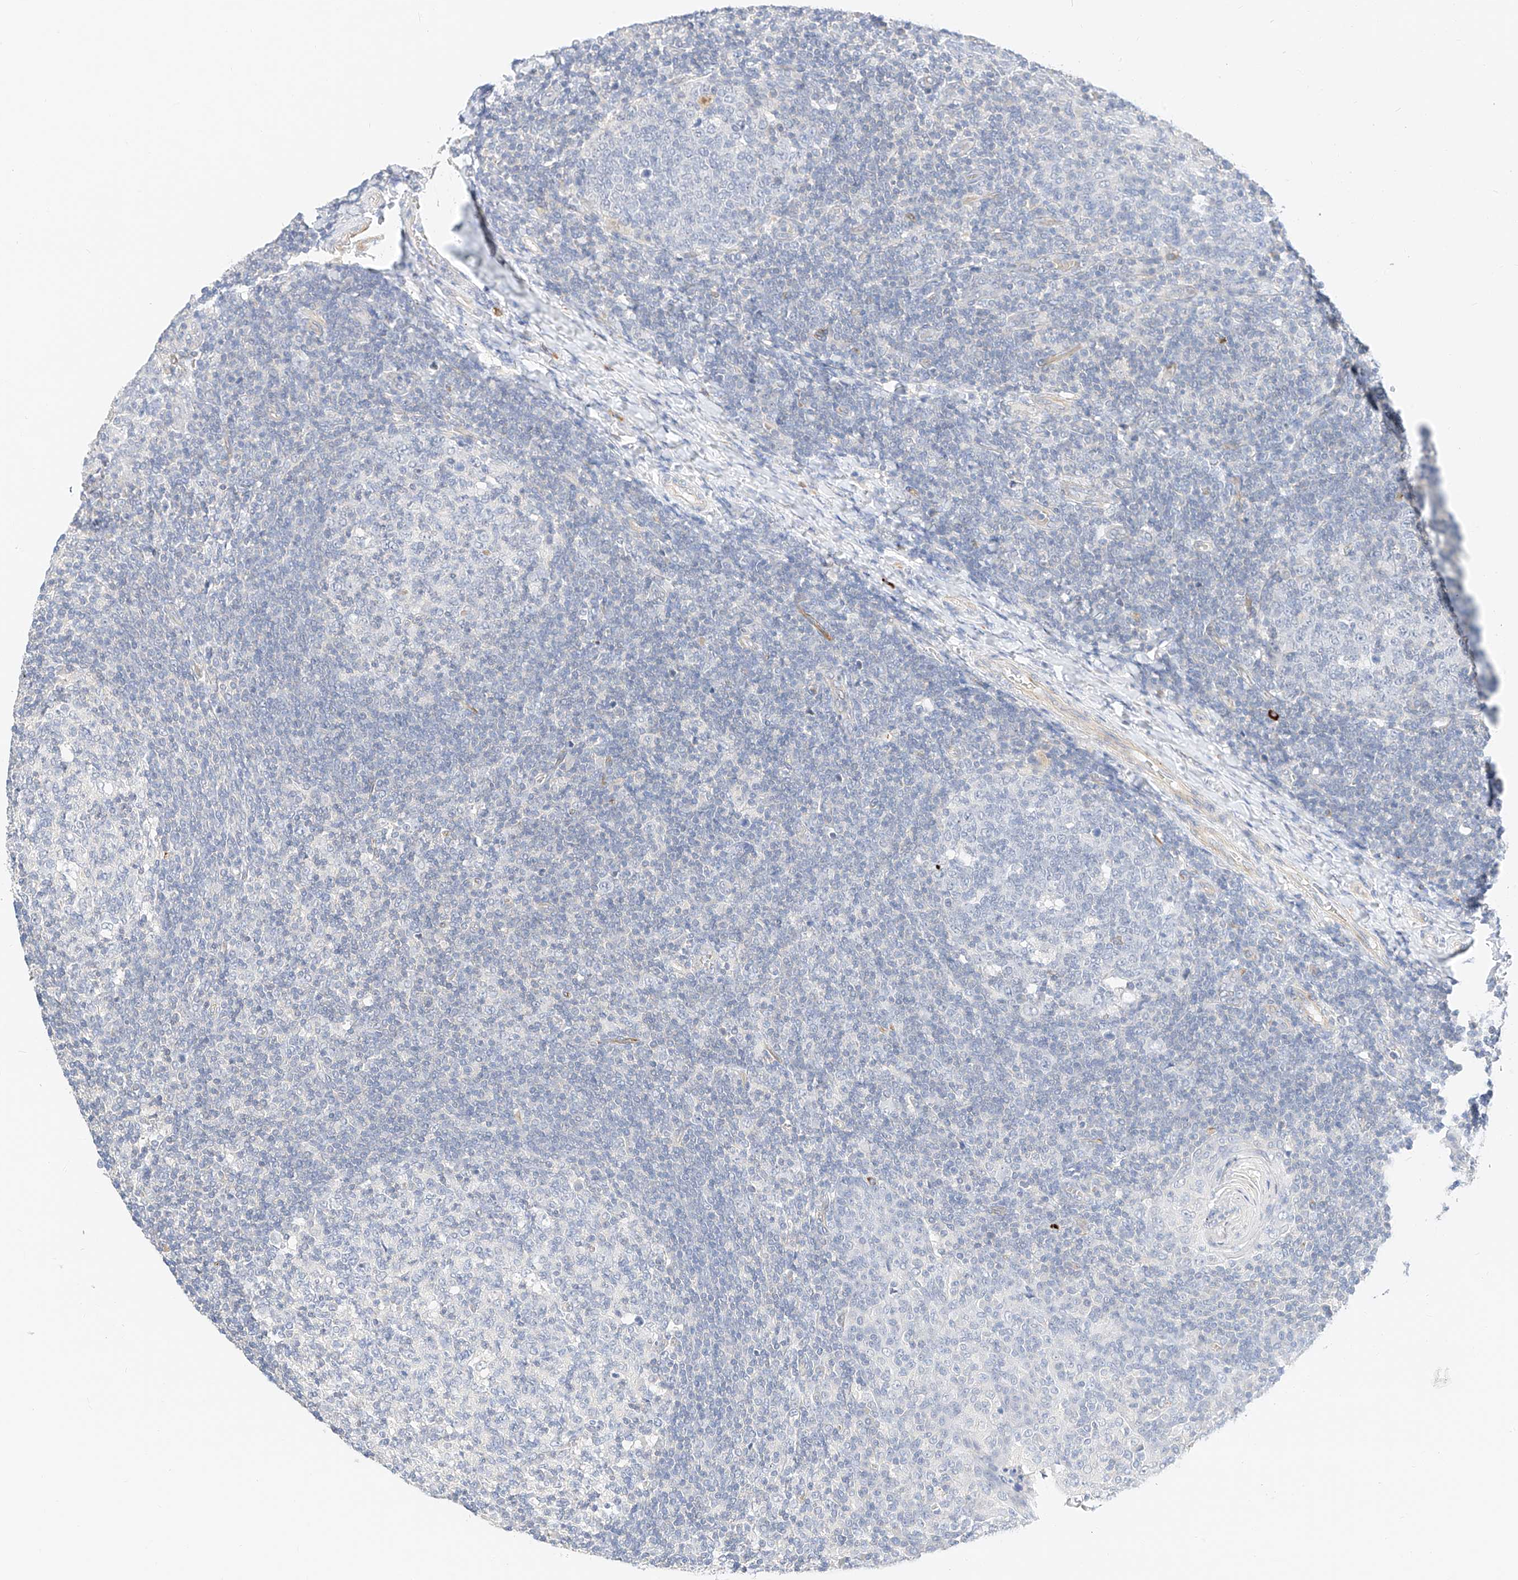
{"staining": {"intensity": "negative", "quantity": "none", "location": "none"}, "tissue": "tonsil", "cell_type": "Germinal center cells", "image_type": "normal", "snomed": [{"axis": "morphology", "description": "Normal tissue, NOS"}, {"axis": "topography", "description": "Tonsil"}], "caption": "DAB immunohistochemical staining of normal tonsil displays no significant expression in germinal center cells. The staining was performed using DAB (3,3'-diaminobenzidine) to visualize the protein expression in brown, while the nuclei were stained in blue with hematoxylin (Magnification: 20x).", "gene": "CDCP2", "patient": {"sex": "female", "age": 19}}